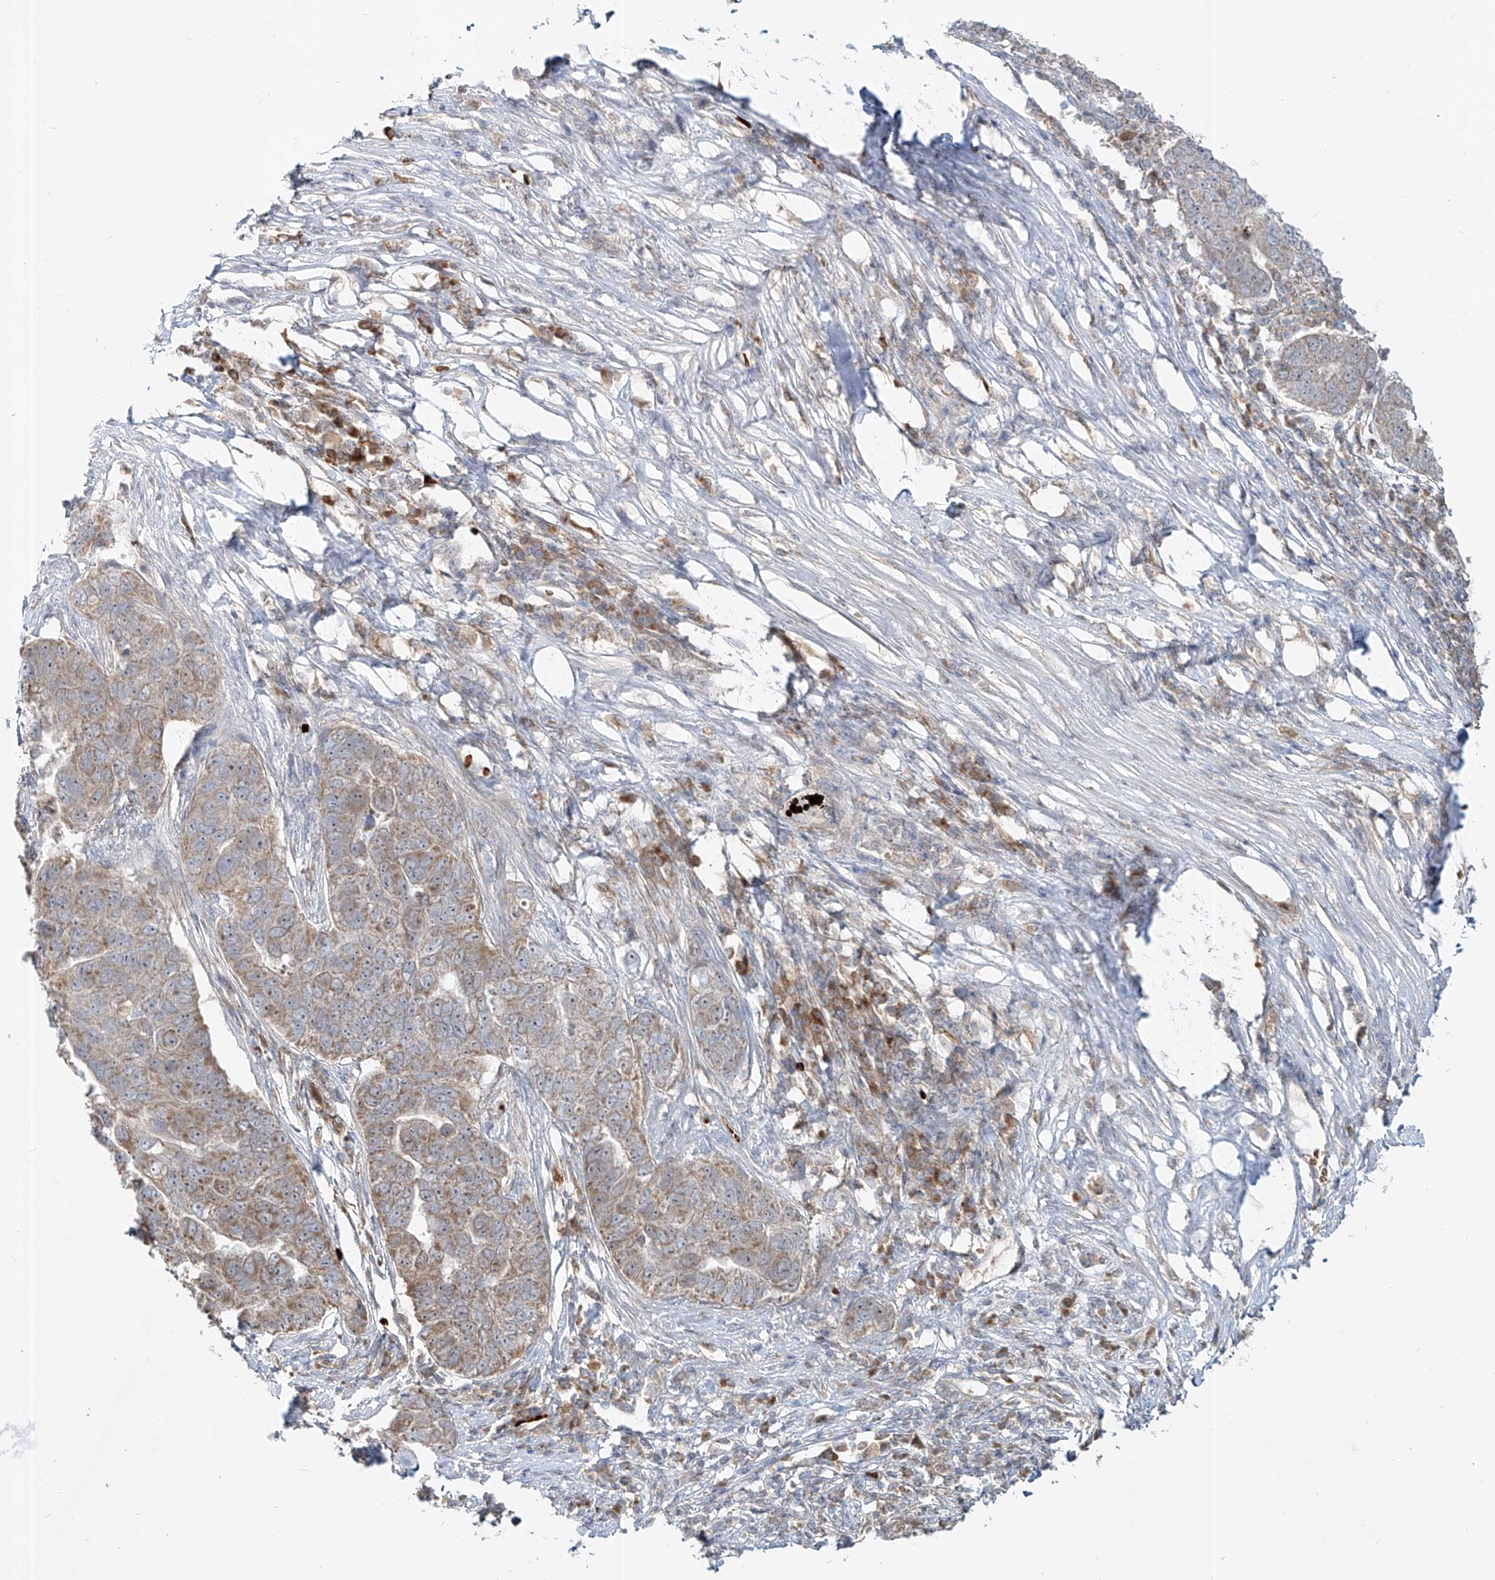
{"staining": {"intensity": "weak", "quantity": ">75%", "location": "cytoplasmic/membranous"}, "tissue": "pancreatic cancer", "cell_type": "Tumor cells", "image_type": "cancer", "snomed": [{"axis": "morphology", "description": "Adenocarcinoma, NOS"}, {"axis": "topography", "description": "Pancreas"}], "caption": "Pancreatic cancer (adenocarcinoma) stained for a protein reveals weak cytoplasmic/membranous positivity in tumor cells.", "gene": "FGD2", "patient": {"sex": "female", "age": 61}}